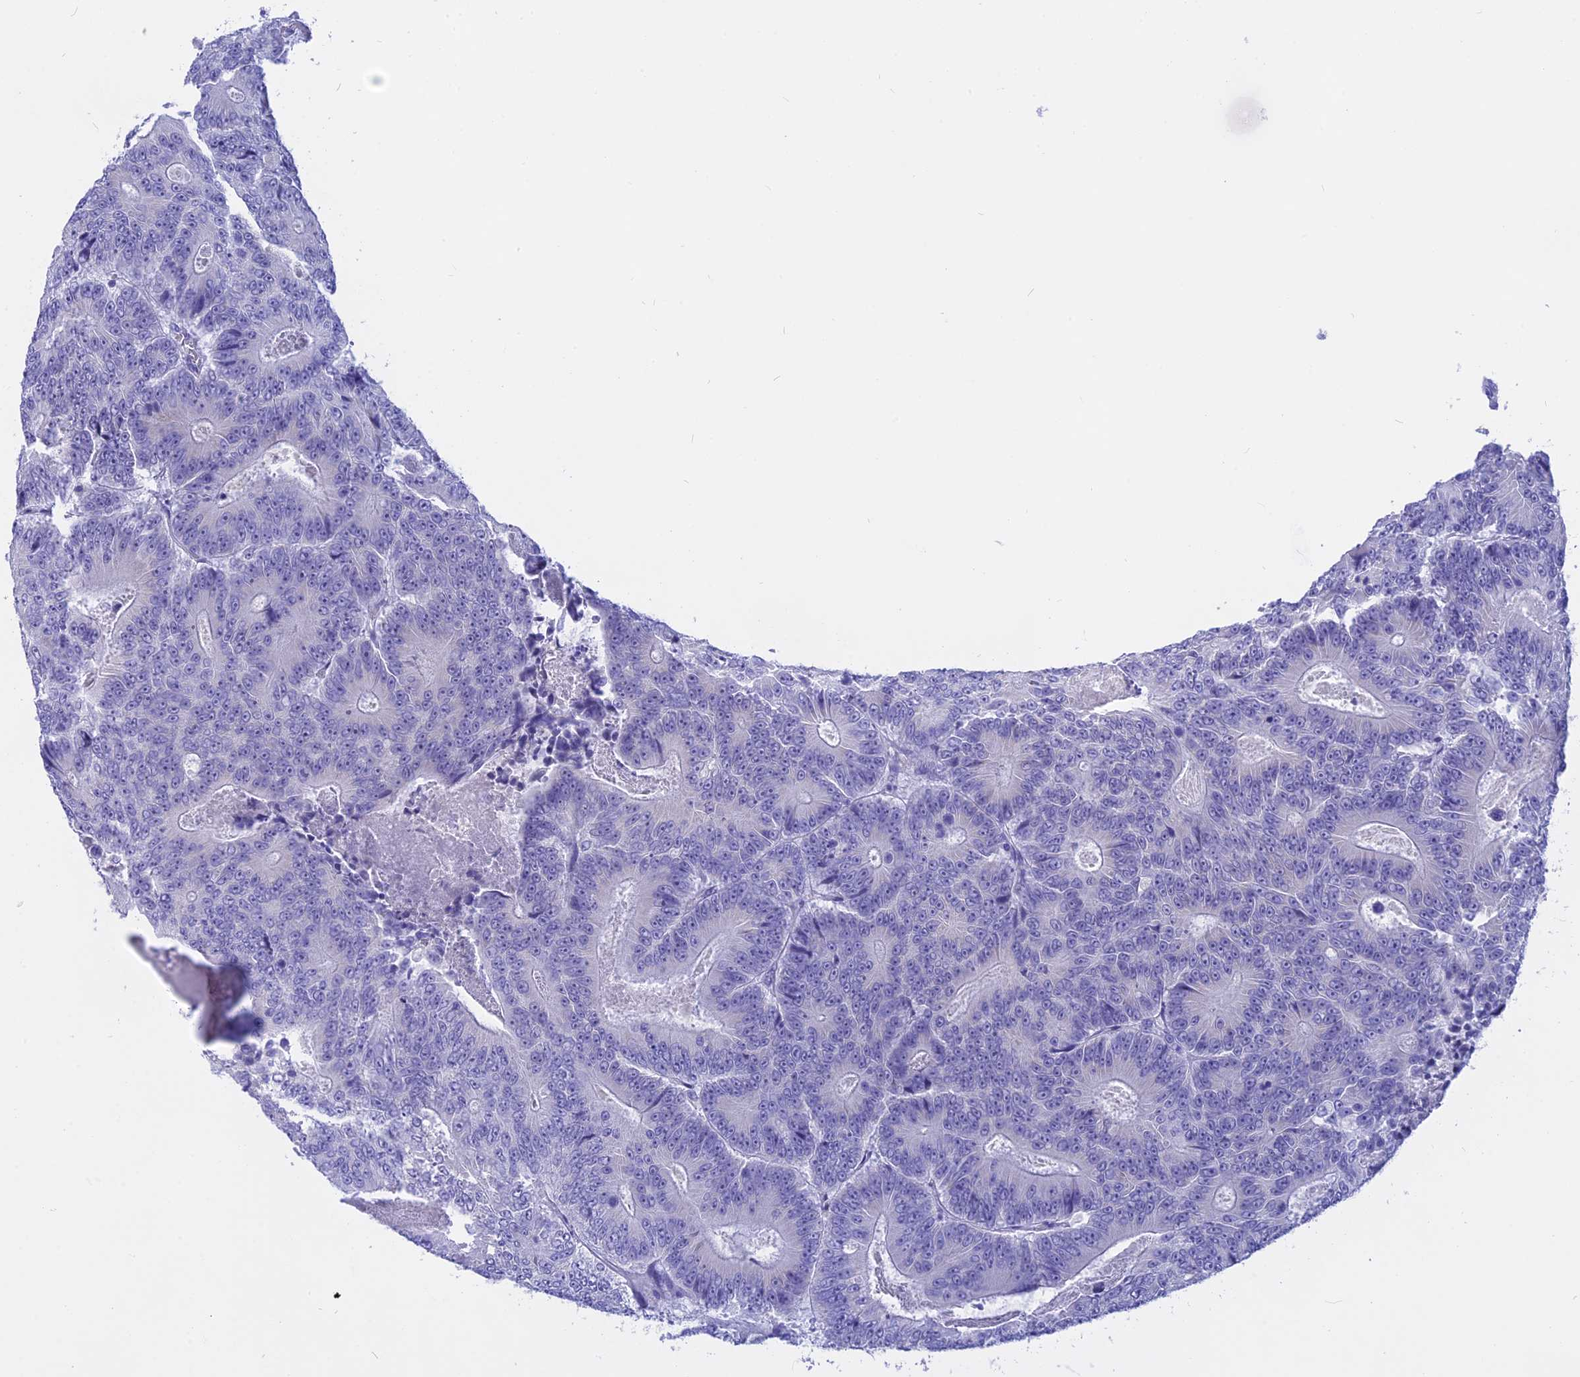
{"staining": {"intensity": "negative", "quantity": "none", "location": "none"}, "tissue": "colorectal cancer", "cell_type": "Tumor cells", "image_type": "cancer", "snomed": [{"axis": "morphology", "description": "Adenocarcinoma, NOS"}, {"axis": "topography", "description": "Colon"}], "caption": "An immunohistochemistry micrograph of adenocarcinoma (colorectal) is shown. There is no staining in tumor cells of adenocarcinoma (colorectal).", "gene": "ISCA1", "patient": {"sex": "male", "age": 83}}